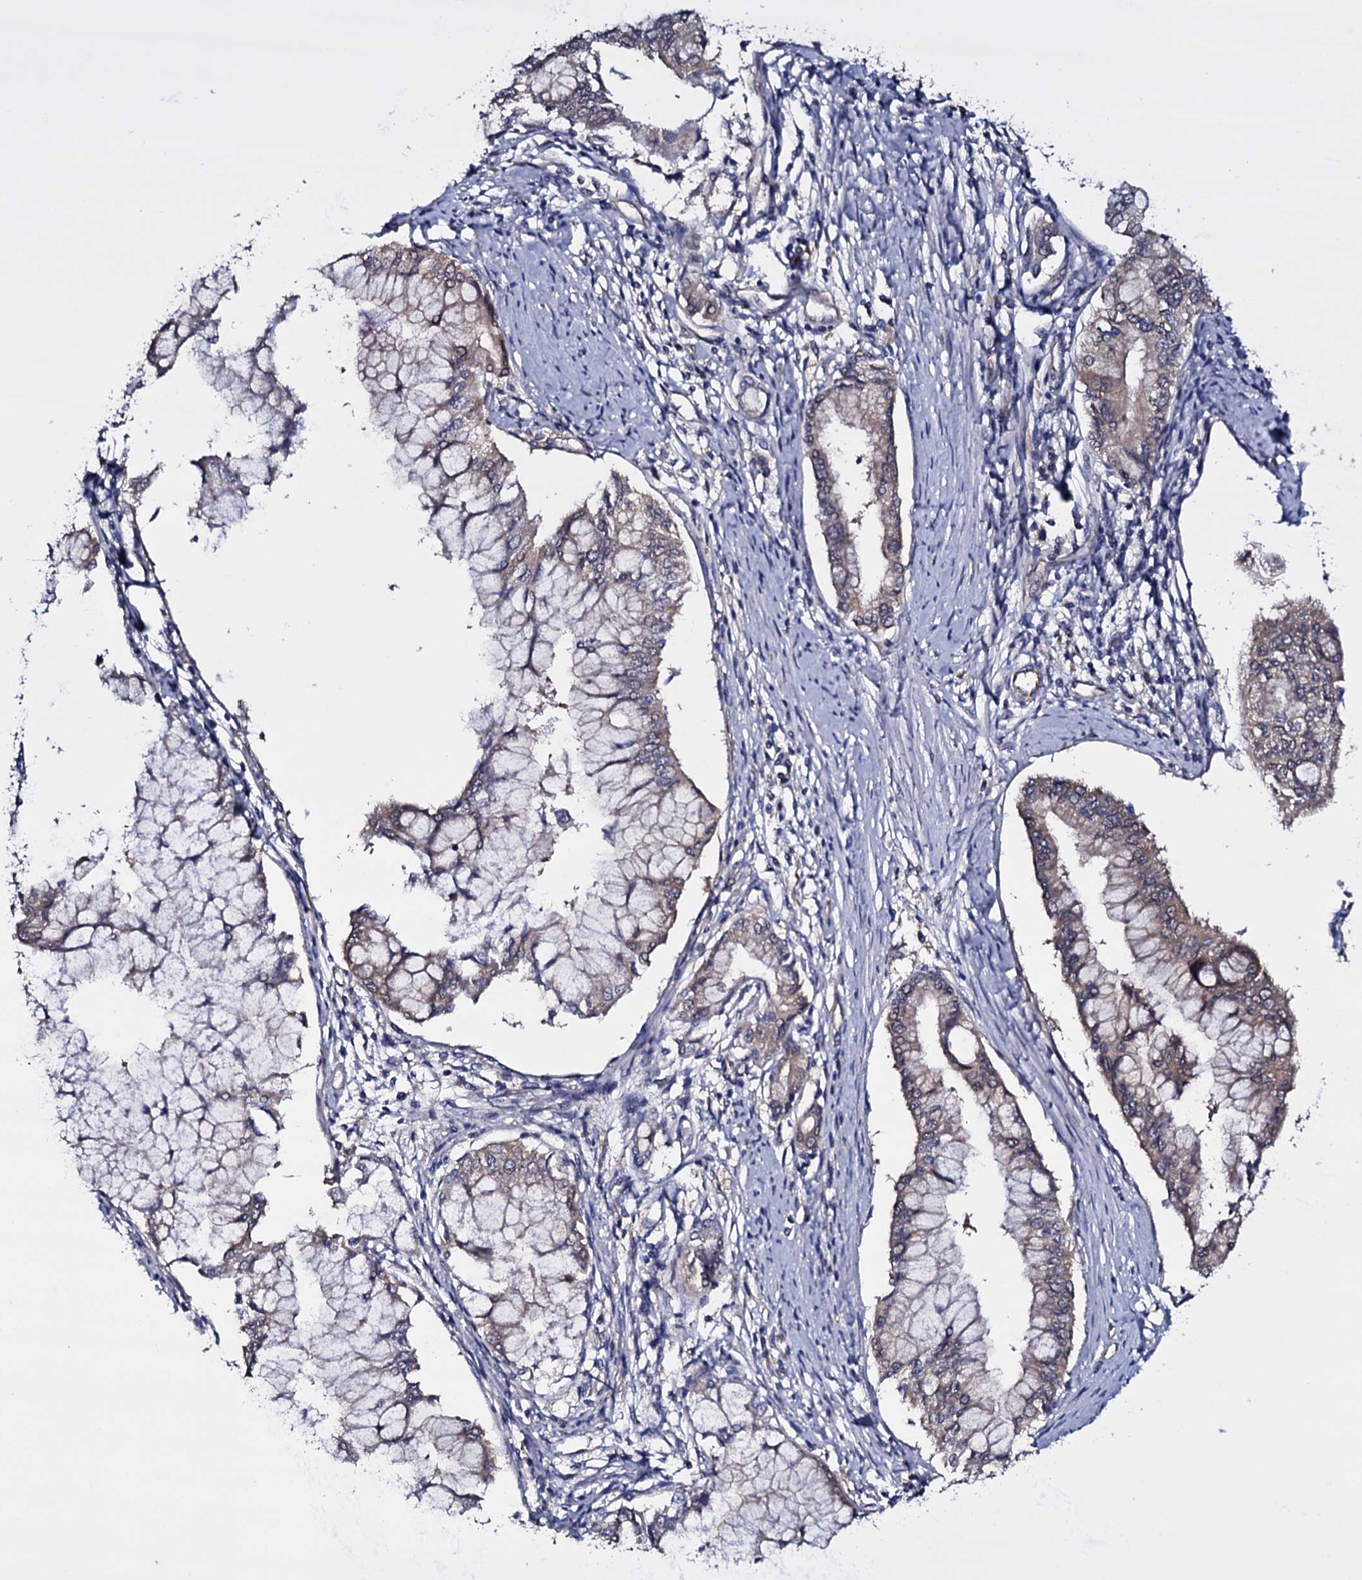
{"staining": {"intensity": "weak", "quantity": "25%-75%", "location": "cytoplasmic/membranous"}, "tissue": "pancreatic cancer", "cell_type": "Tumor cells", "image_type": "cancer", "snomed": [{"axis": "morphology", "description": "Adenocarcinoma, NOS"}, {"axis": "topography", "description": "Pancreas"}], "caption": "About 25%-75% of tumor cells in adenocarcinoma (pancreatic) exhibit weak cytoplasmic/membranous protein staining as visualized by brown immunohistochemical staining.", "gene": "BCL2L14", "patient": {"sex": "male", "age": 46}}